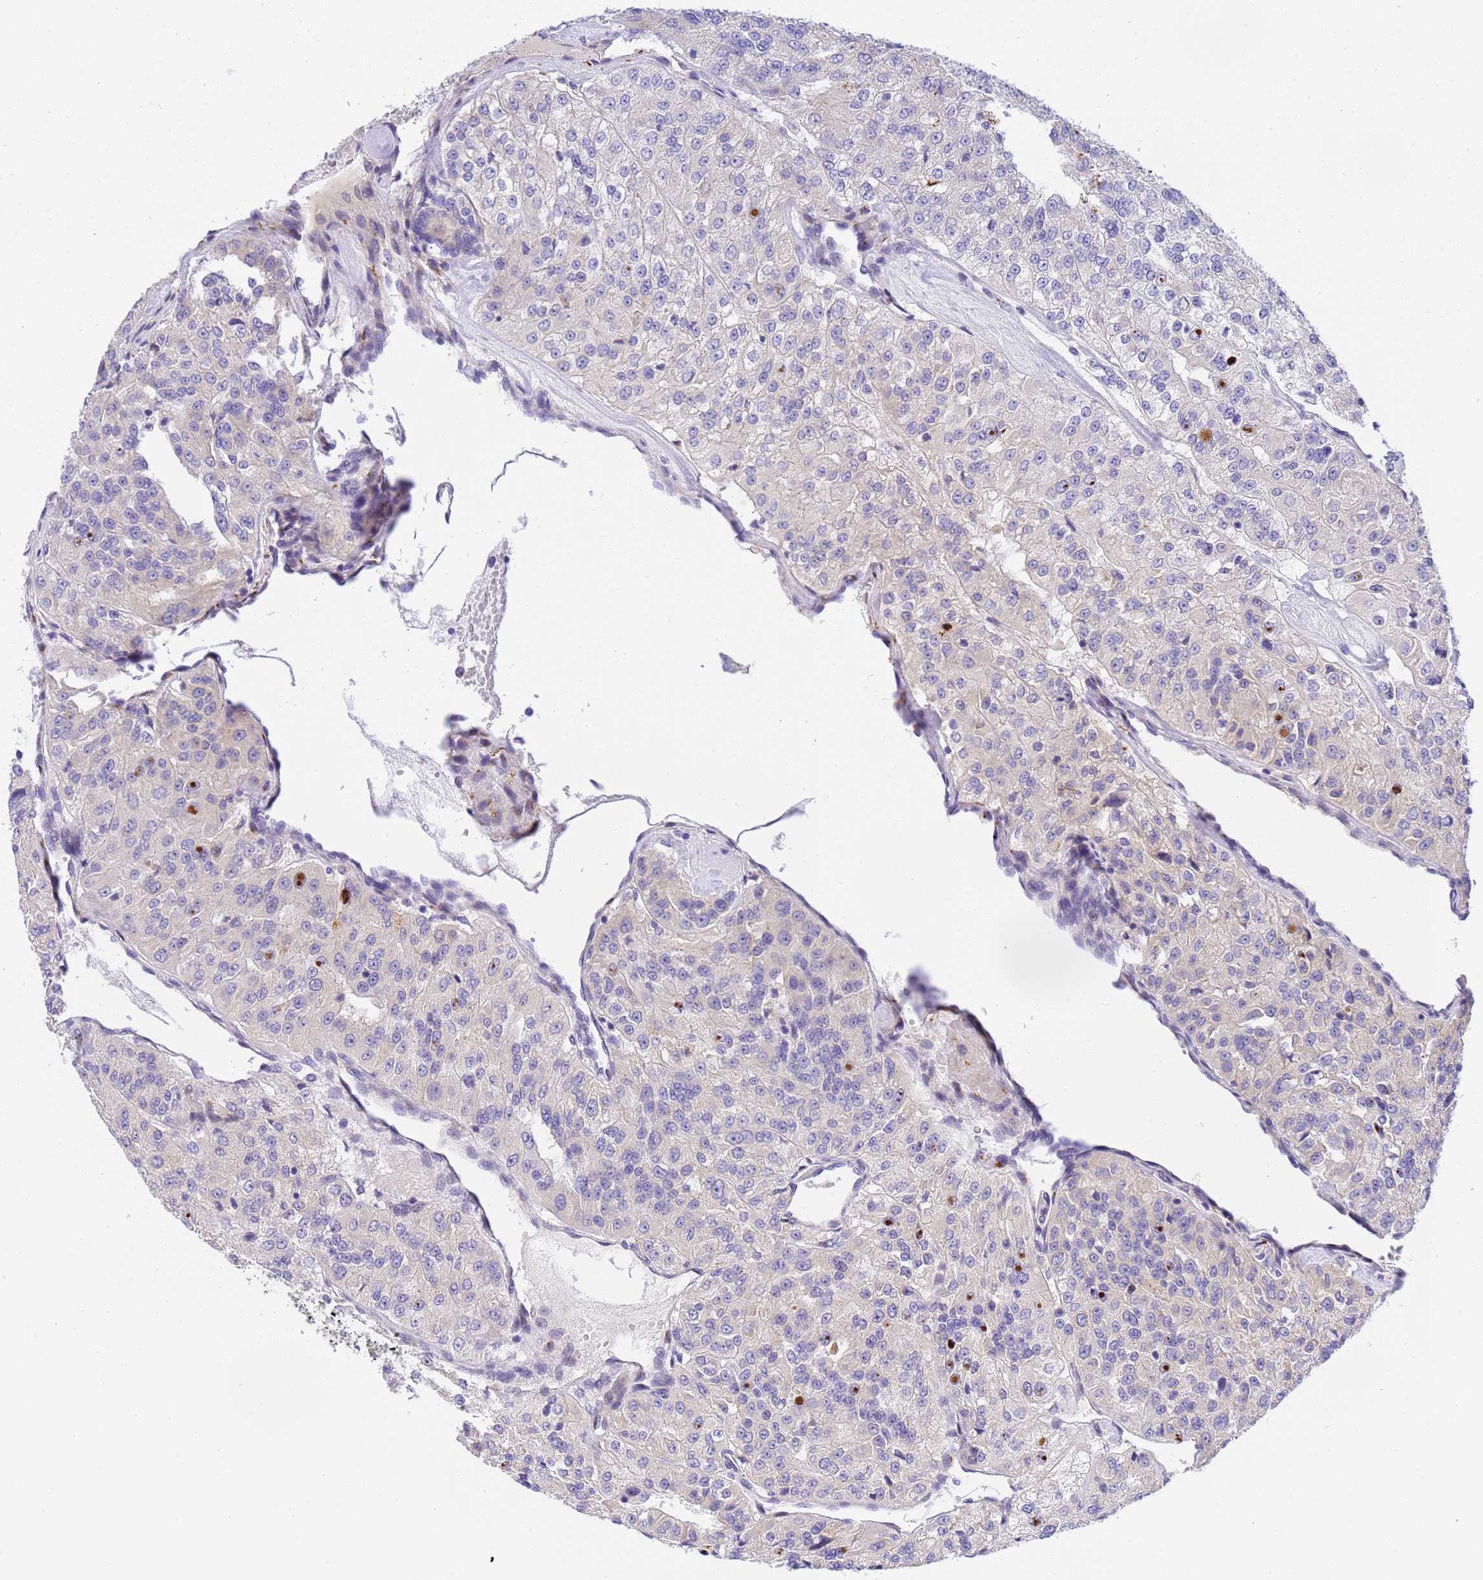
{"staining": {"intensity": "negative", "quantity": "none", "location": "none"}, "tissue": "renal cancer", "cell_type": "Tumor cells", "image_type": "cancer", "snomed": [{"axis": "morphology", "description": "Adenocarcinoma, NOS"}, {"axis": "topography", "description": "Kidney"}], "caption": "A high-resolution image shows IHC staining of adenocarcinoma (renal), which displays no significant positivity in tumor cells.", "gene": "RHBDD3", "patient": {"sex": "female", "age": 63}}